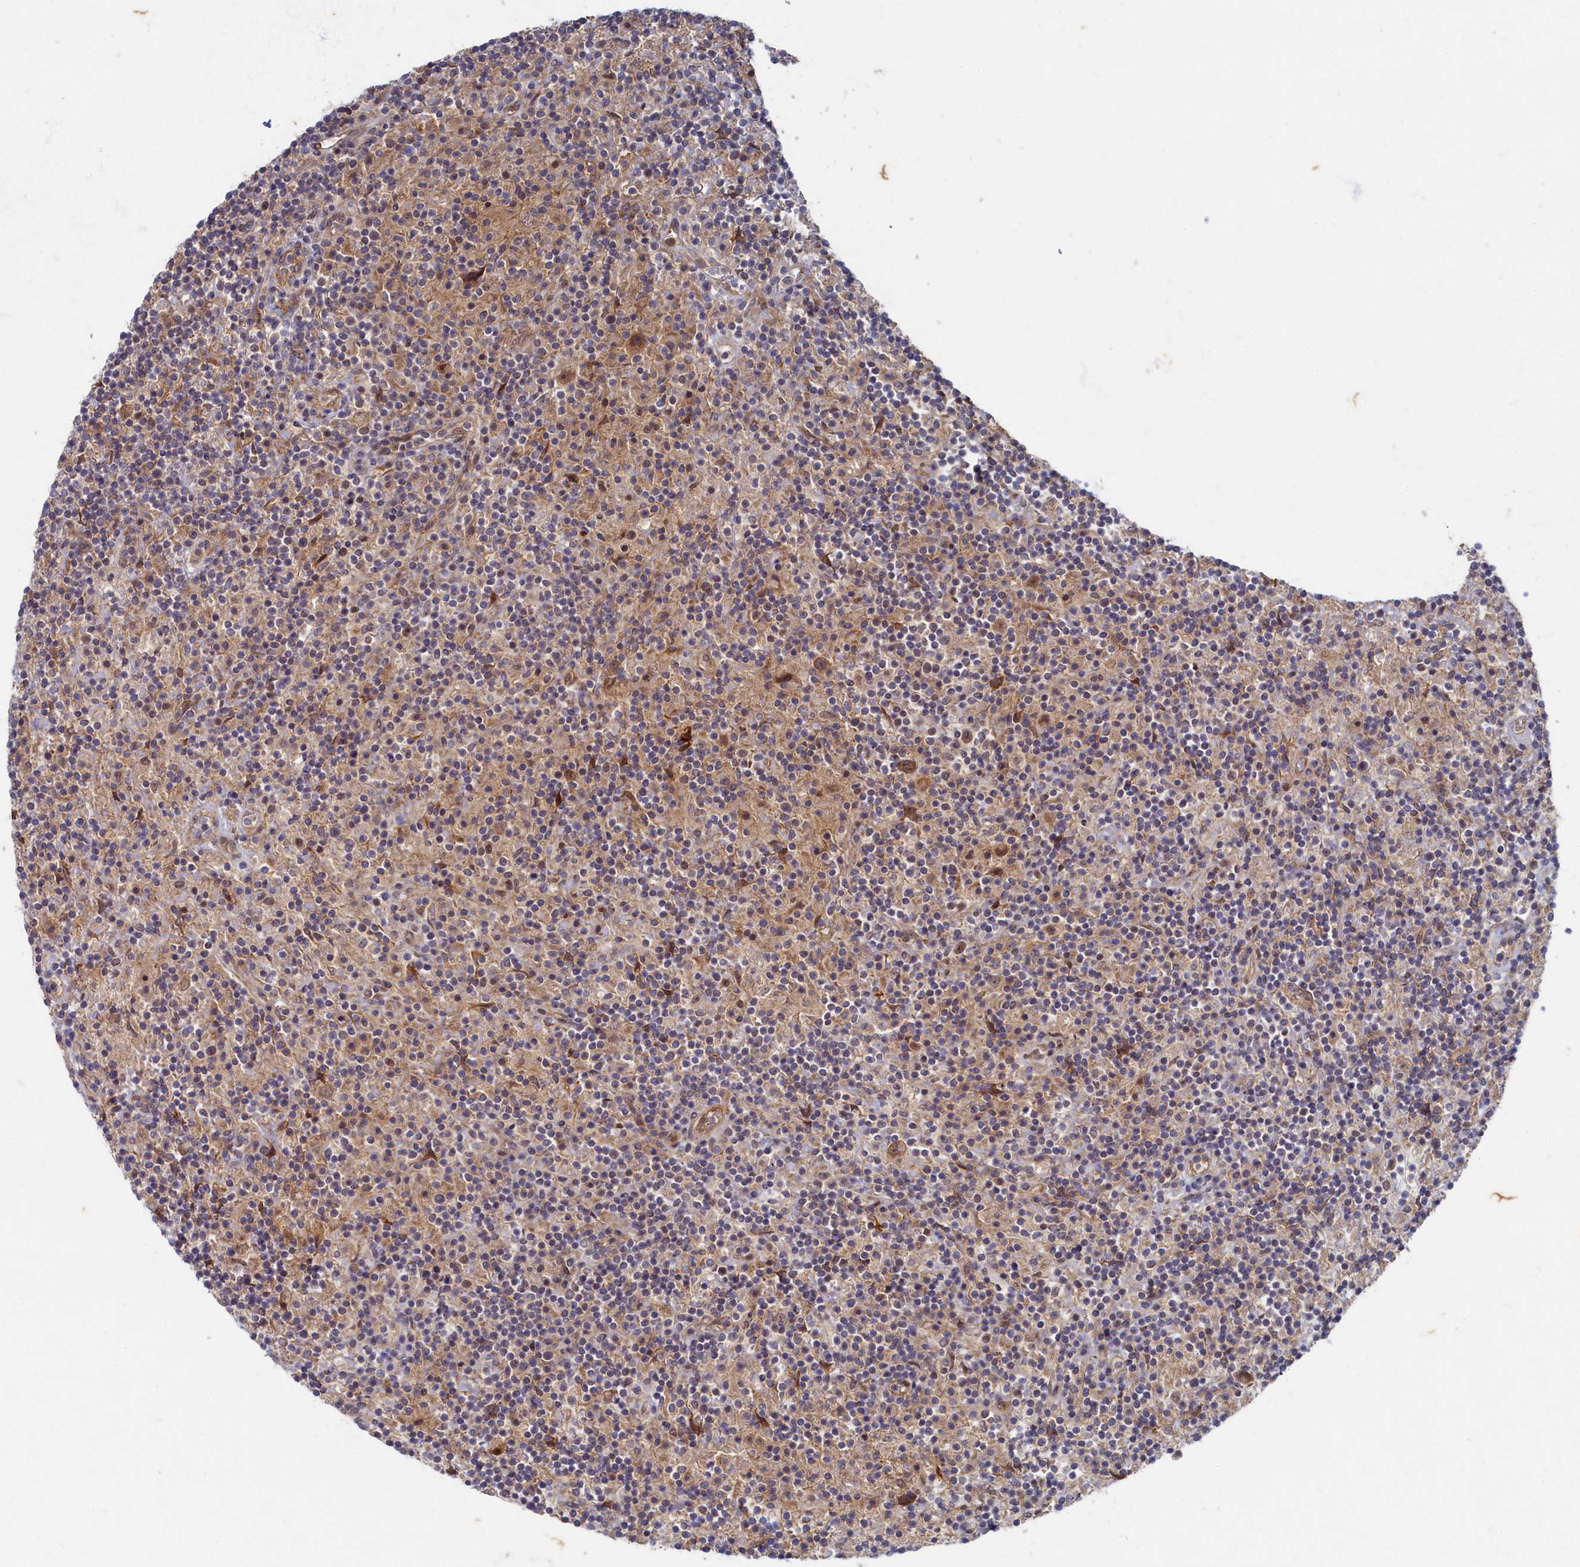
{"staining": {"intensity": "moderate", "quantity": ">75%", "location": "cytoplasmic/membranous,nuclear"}, "tissue": "lymphoma", "cell_type": "Tumor cells", "image_type": "cancer", "snomed": [{"axis": "morphology", "description": "Hodgkin's disease, NOS"}, {"axis": "topography", "description": "Lymph node"}], "caption": "The photomicrograph reveals immunohistochemical staining of Hodgkin's disease. There is moderate cytoplasmic/membranous and nuclear staining is present in about >75% of tumor cells.", "gene": "WDR59", "patient": {"sex": "male", "age": 70}}